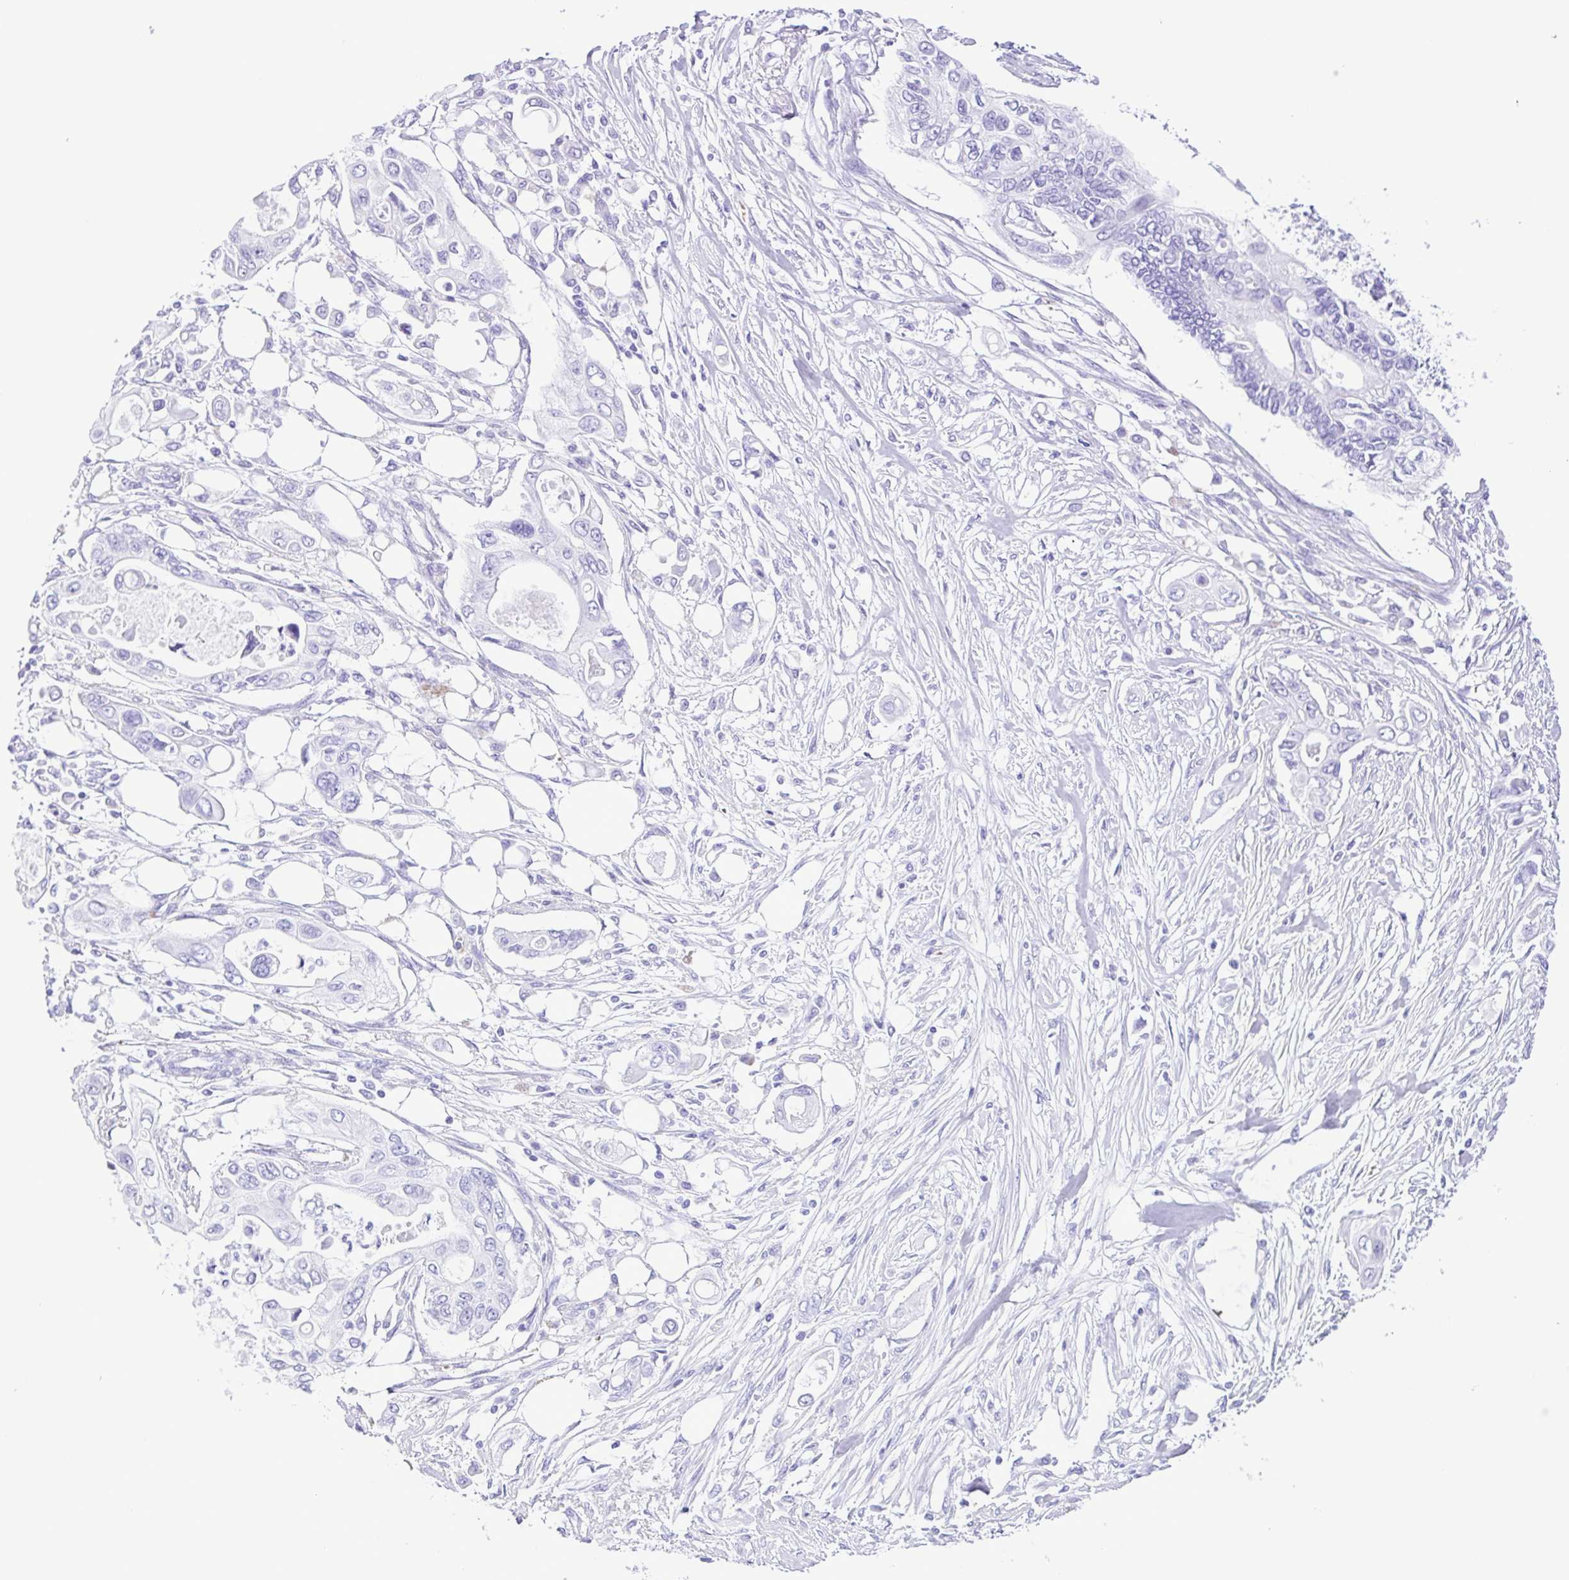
{"staining": {"intensity": "negative", "quantity": "none", "location": "none"}, "tissue": "pancreatic cancer", "cell_type": "Tumor cells", "image_type": "cancer", "snomed": [{"axis": "morphology", "description": "Adenocarcinoma, NOS"}, {"axis": "topography", "description": "Pancreas"}], "caption": "Histopathology image shows no protein positivity in tumor cells of pancreatic cancer tissue. (Brightfield microscopy of DAB (3,3'-diaminobenzidine) IHC at high magnification).", "gene": "SYT1", "patient": {"sex": "female", "age": 63}}